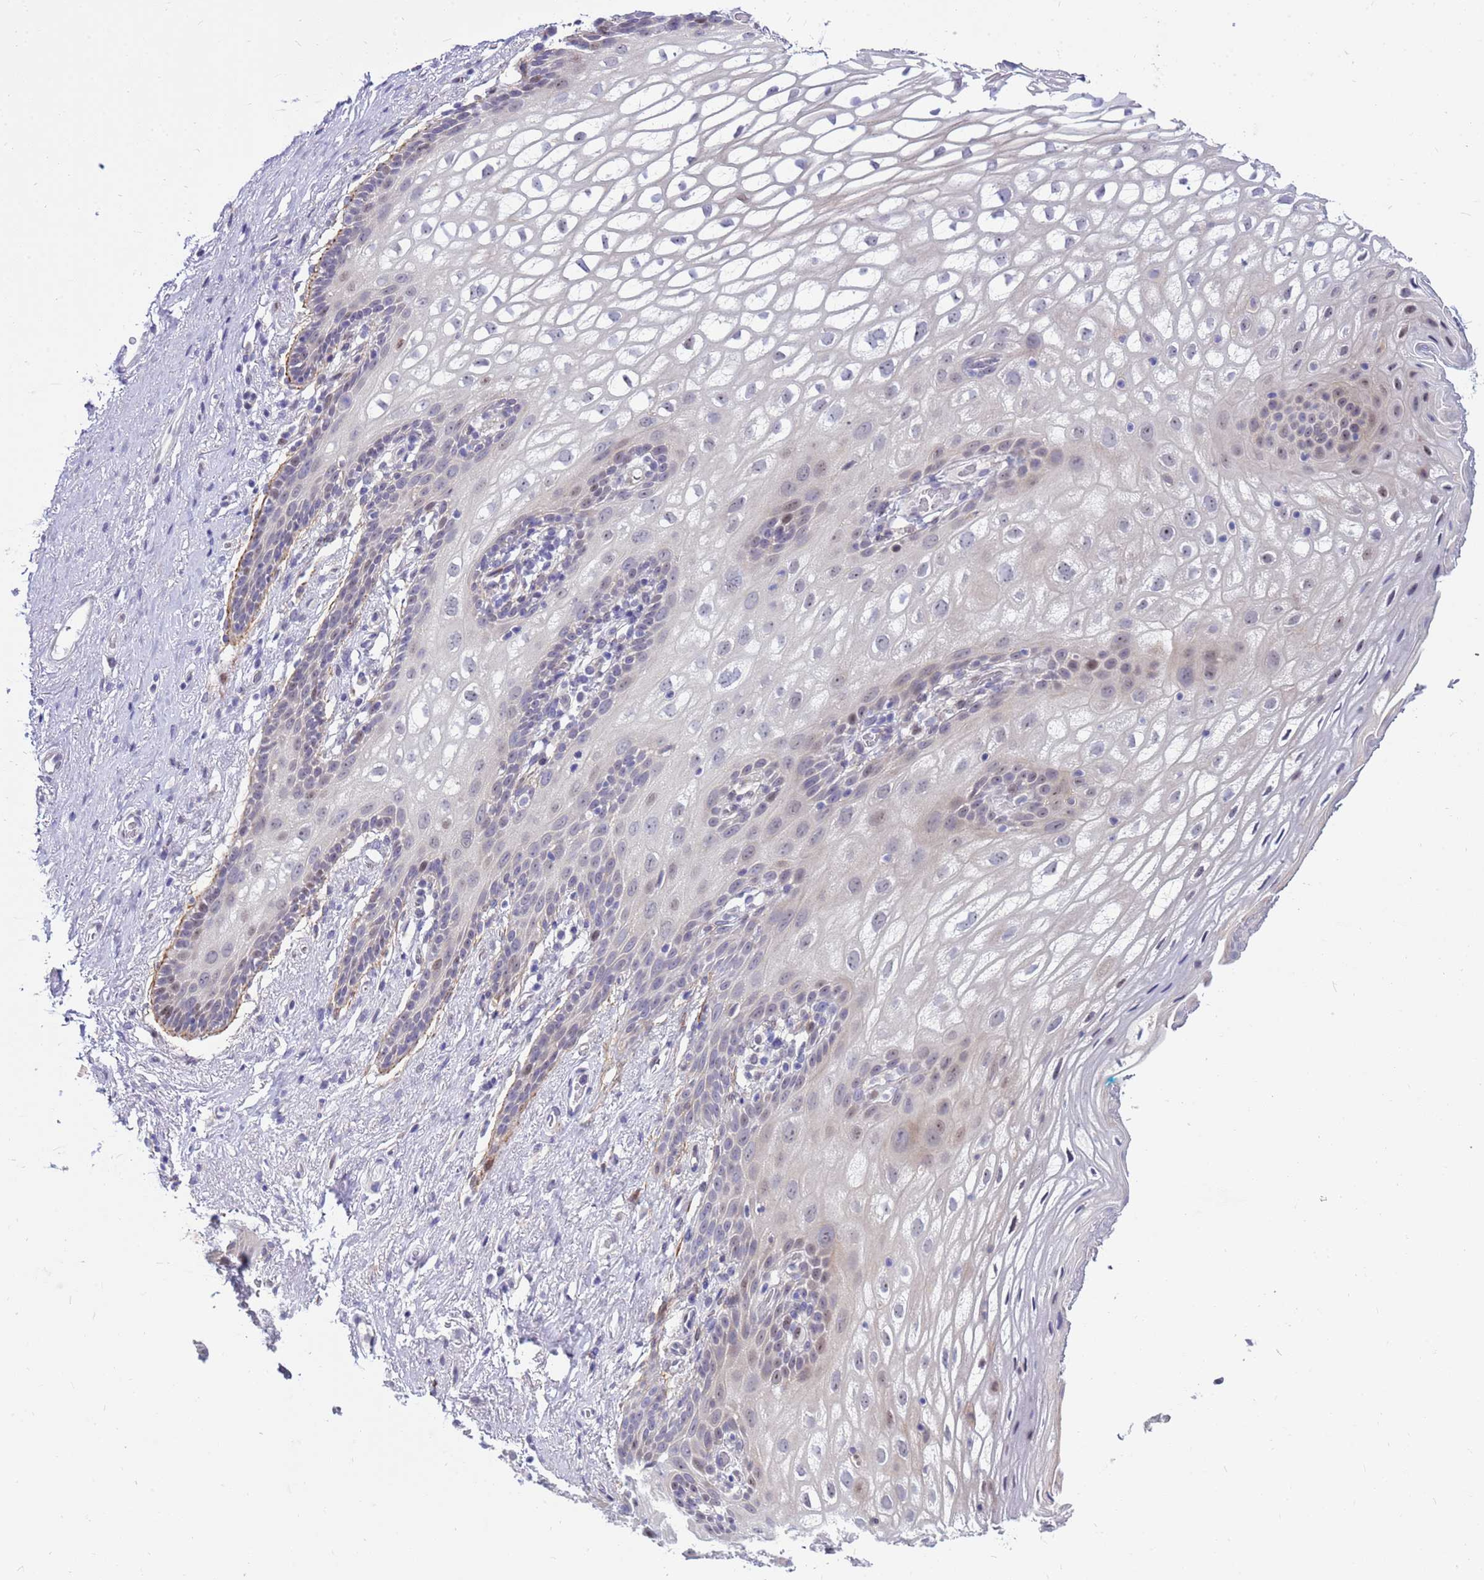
{"staining": {"intensity": "weak", "quantity": "<25%", "location": "nuclear"}, "tissue": "vagina", "cell_type": "Squamous epithelial cells", "image_type": "normal", "snomed": [{"axis": "morphology", "description": "Normal tissue, NOS"}, {"axis": "topography", "description": "Vagina"}, {"axis": "topography", "description": "Peripheral nerve tissue"}], "caption": "Human vagina stained for a protein using IHC exhibits no expression in squamous epithelial cells.", "gene": "LRATD1", "patient": {"sex": "female", "age": 71}}